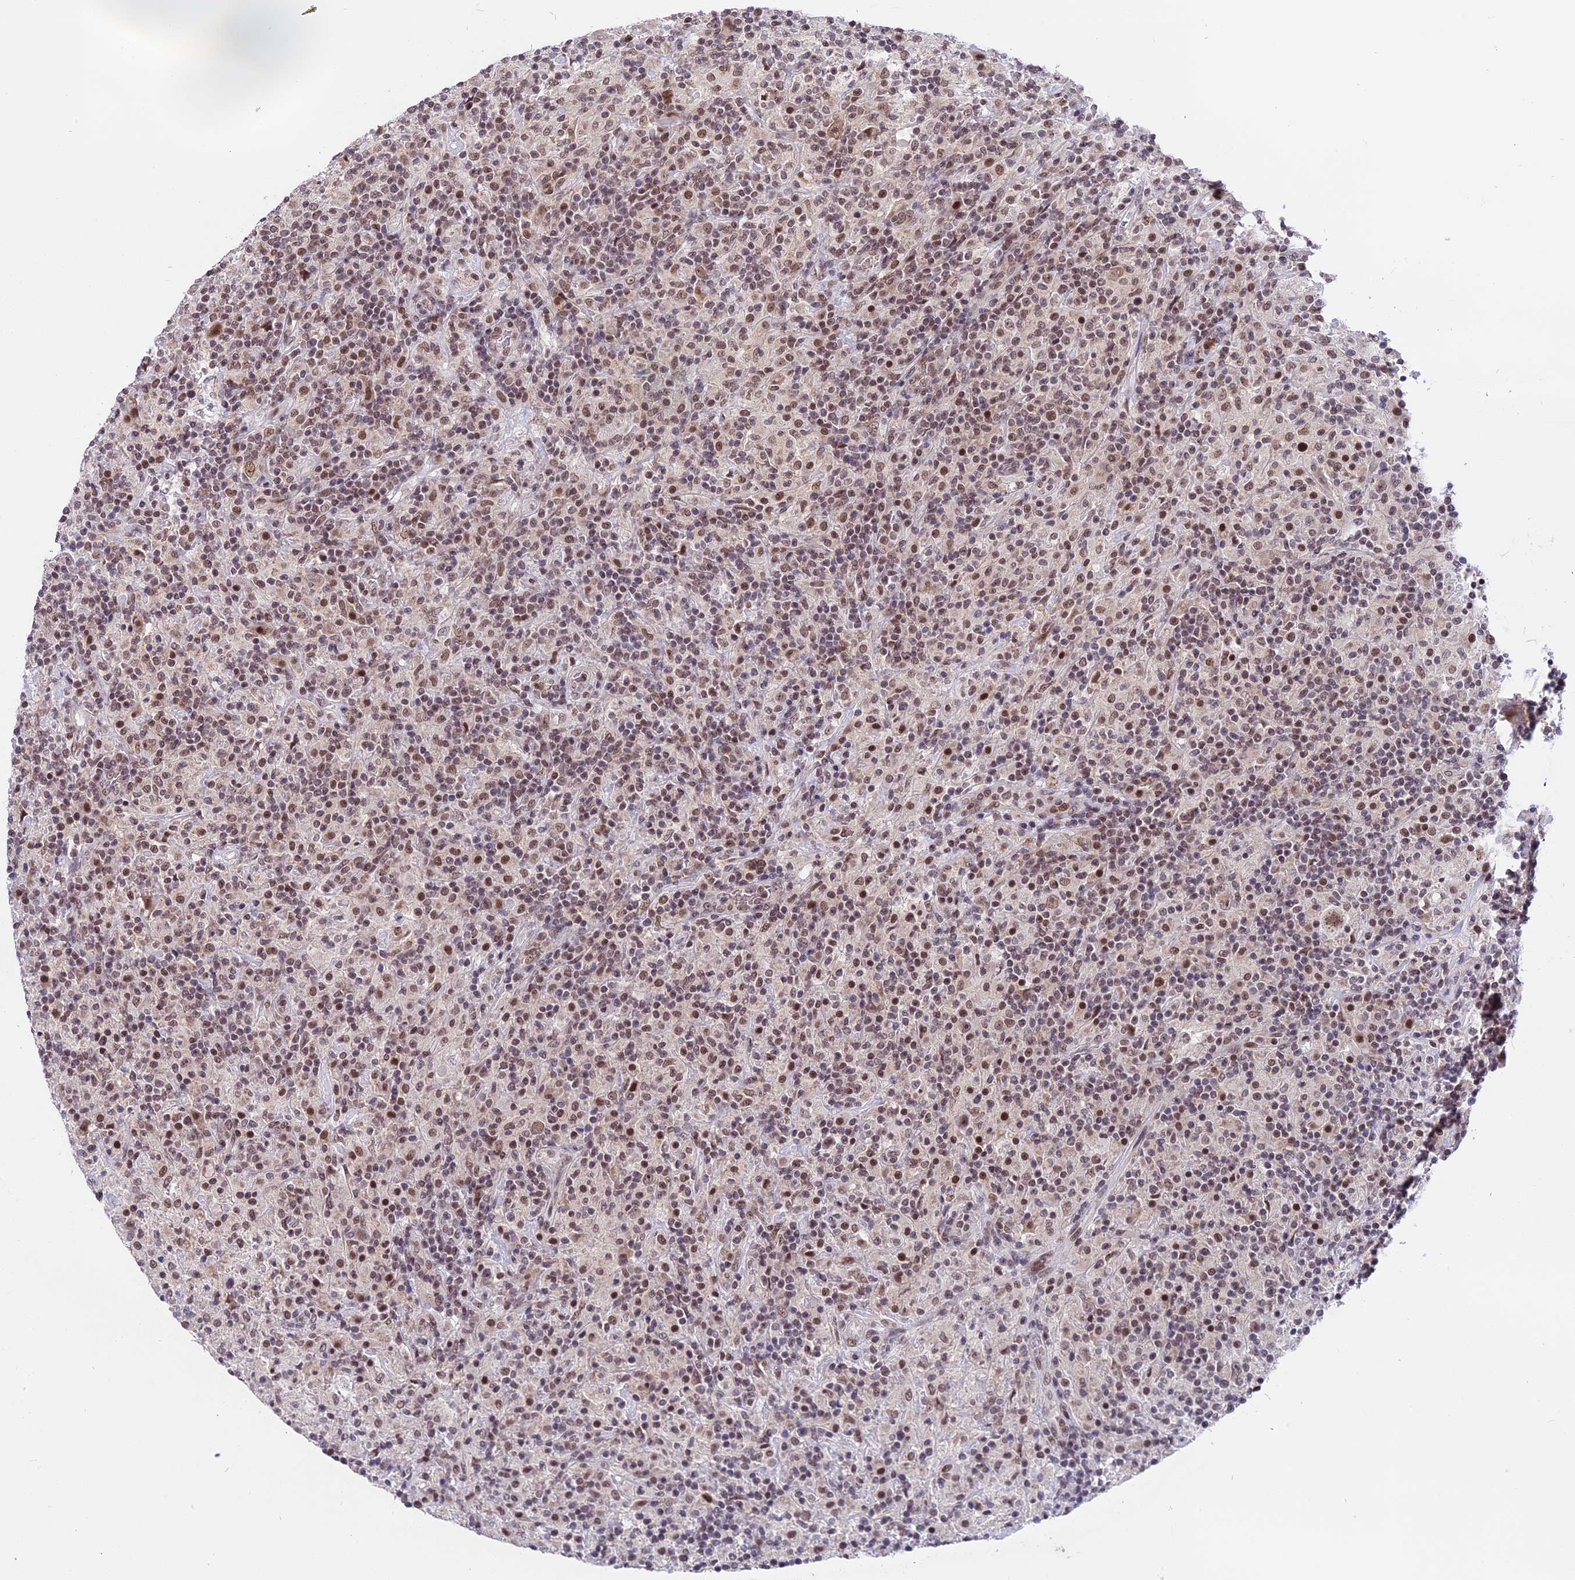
{"staining": {"intensity": "moderate", "quantity": ">75%", "location": "nuclear"}, "tissue": "lymphoma", "cell_type": "Tumor cells", "image_type": "cancer", "snomed": [{"axis": "morphology", "description": "Hodgkin's disease, NOS"}, {"axis": "topography", "description": "Lymph node"}], "caption": "High-power microscopy captured an immunohistochemistry image of lymphoma, revealing moderate nuclear staining in about >75% of tumor cells.", "gene": "TADA3", "patient": {"sex": "male", "age": 70}}